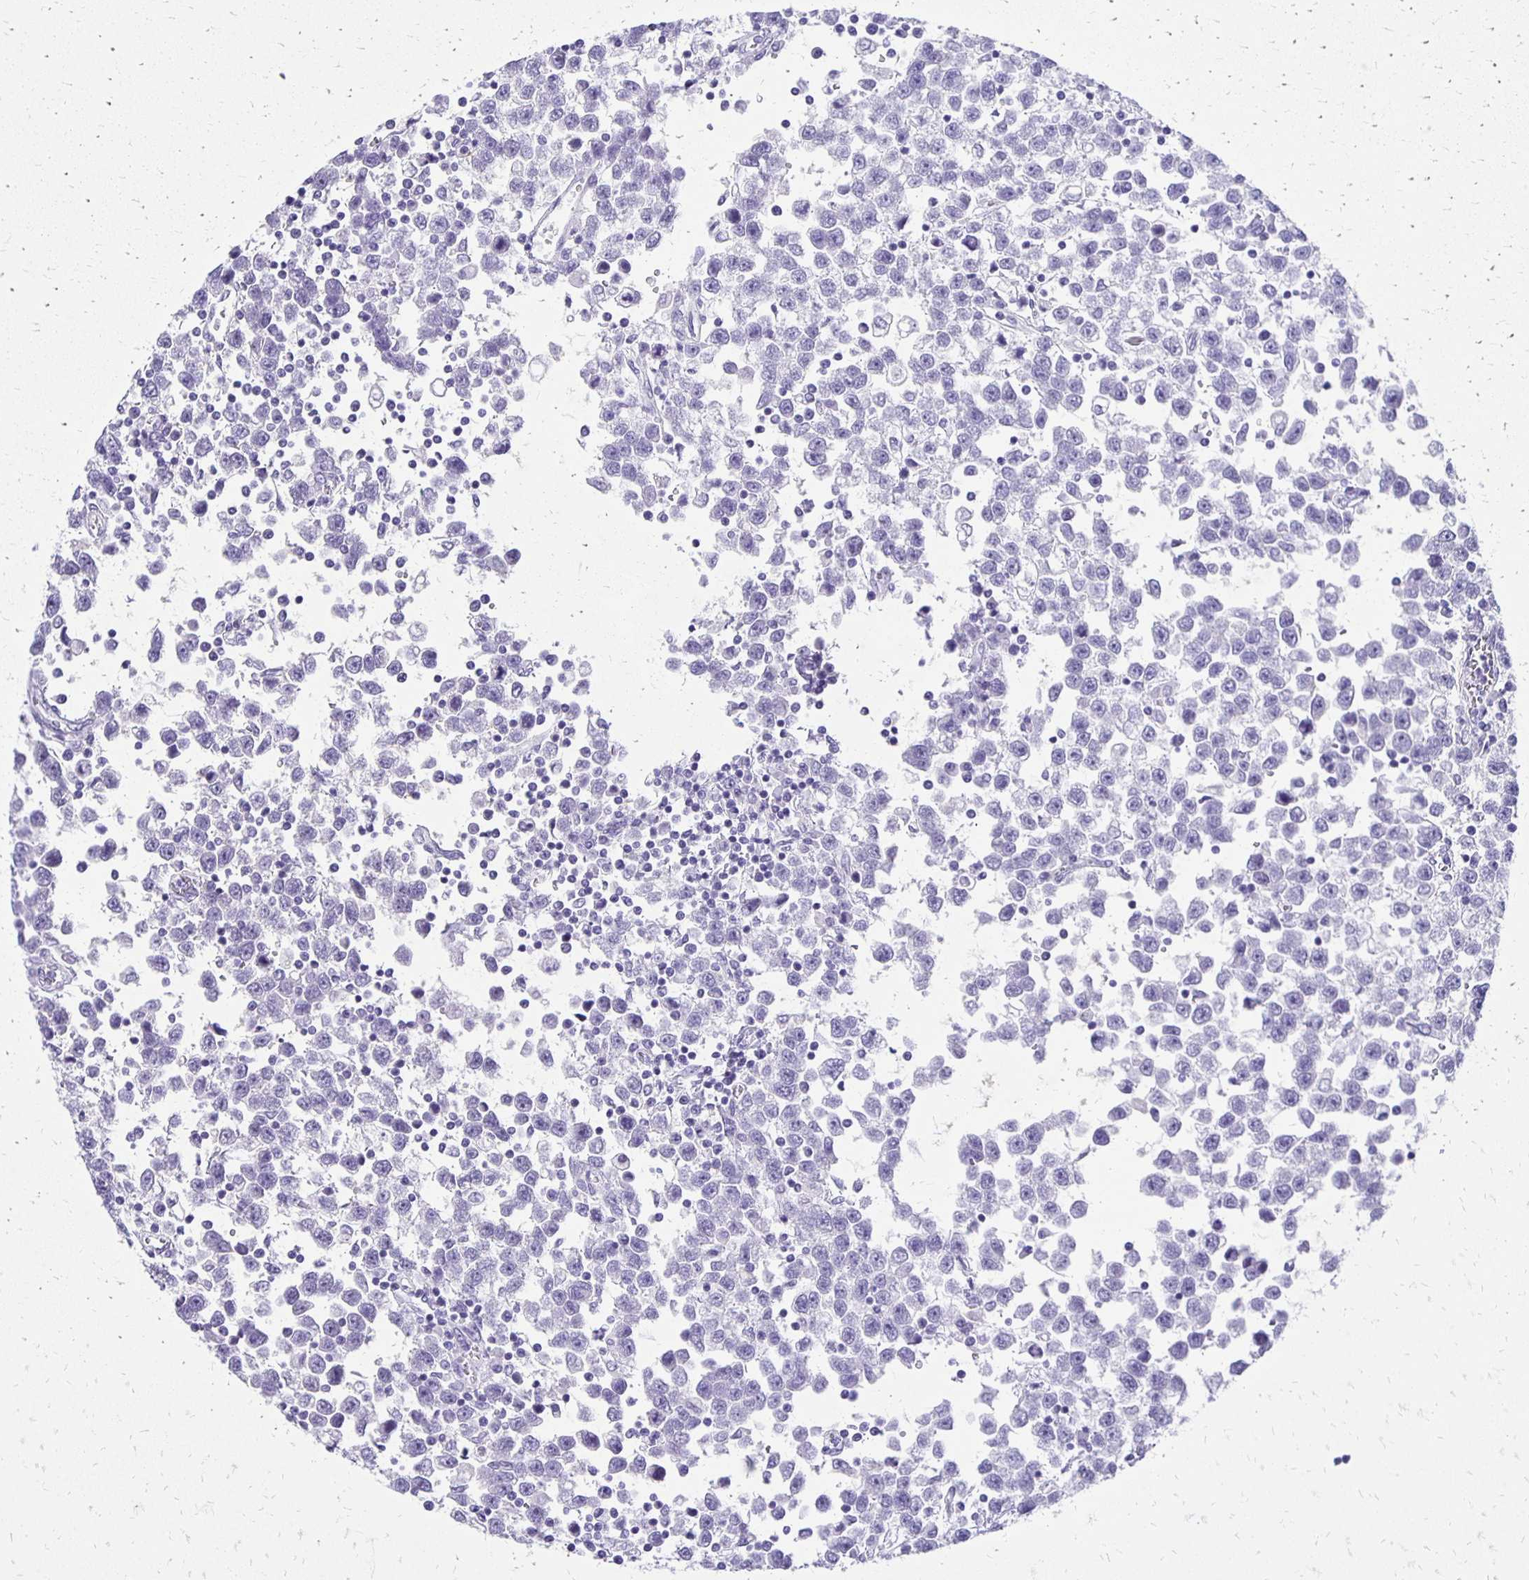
{"staining": {"intensity": "negative", "quantity": "none", "location": "none"}, "tissue": "testis cancer", "cell_type": "Tumor cells", "image_type": "cancer", "snomed": [{"axis": "morphology", "description": "Seminoma, NOS"}, {"axis": "topography", "description": "Testis"}], "caption": "Tumor cells are negative for brown protein staining in testis cancer (seminoma).", "gene": "ANKRD45", "patient": {"sex": "male", "age": 34}}